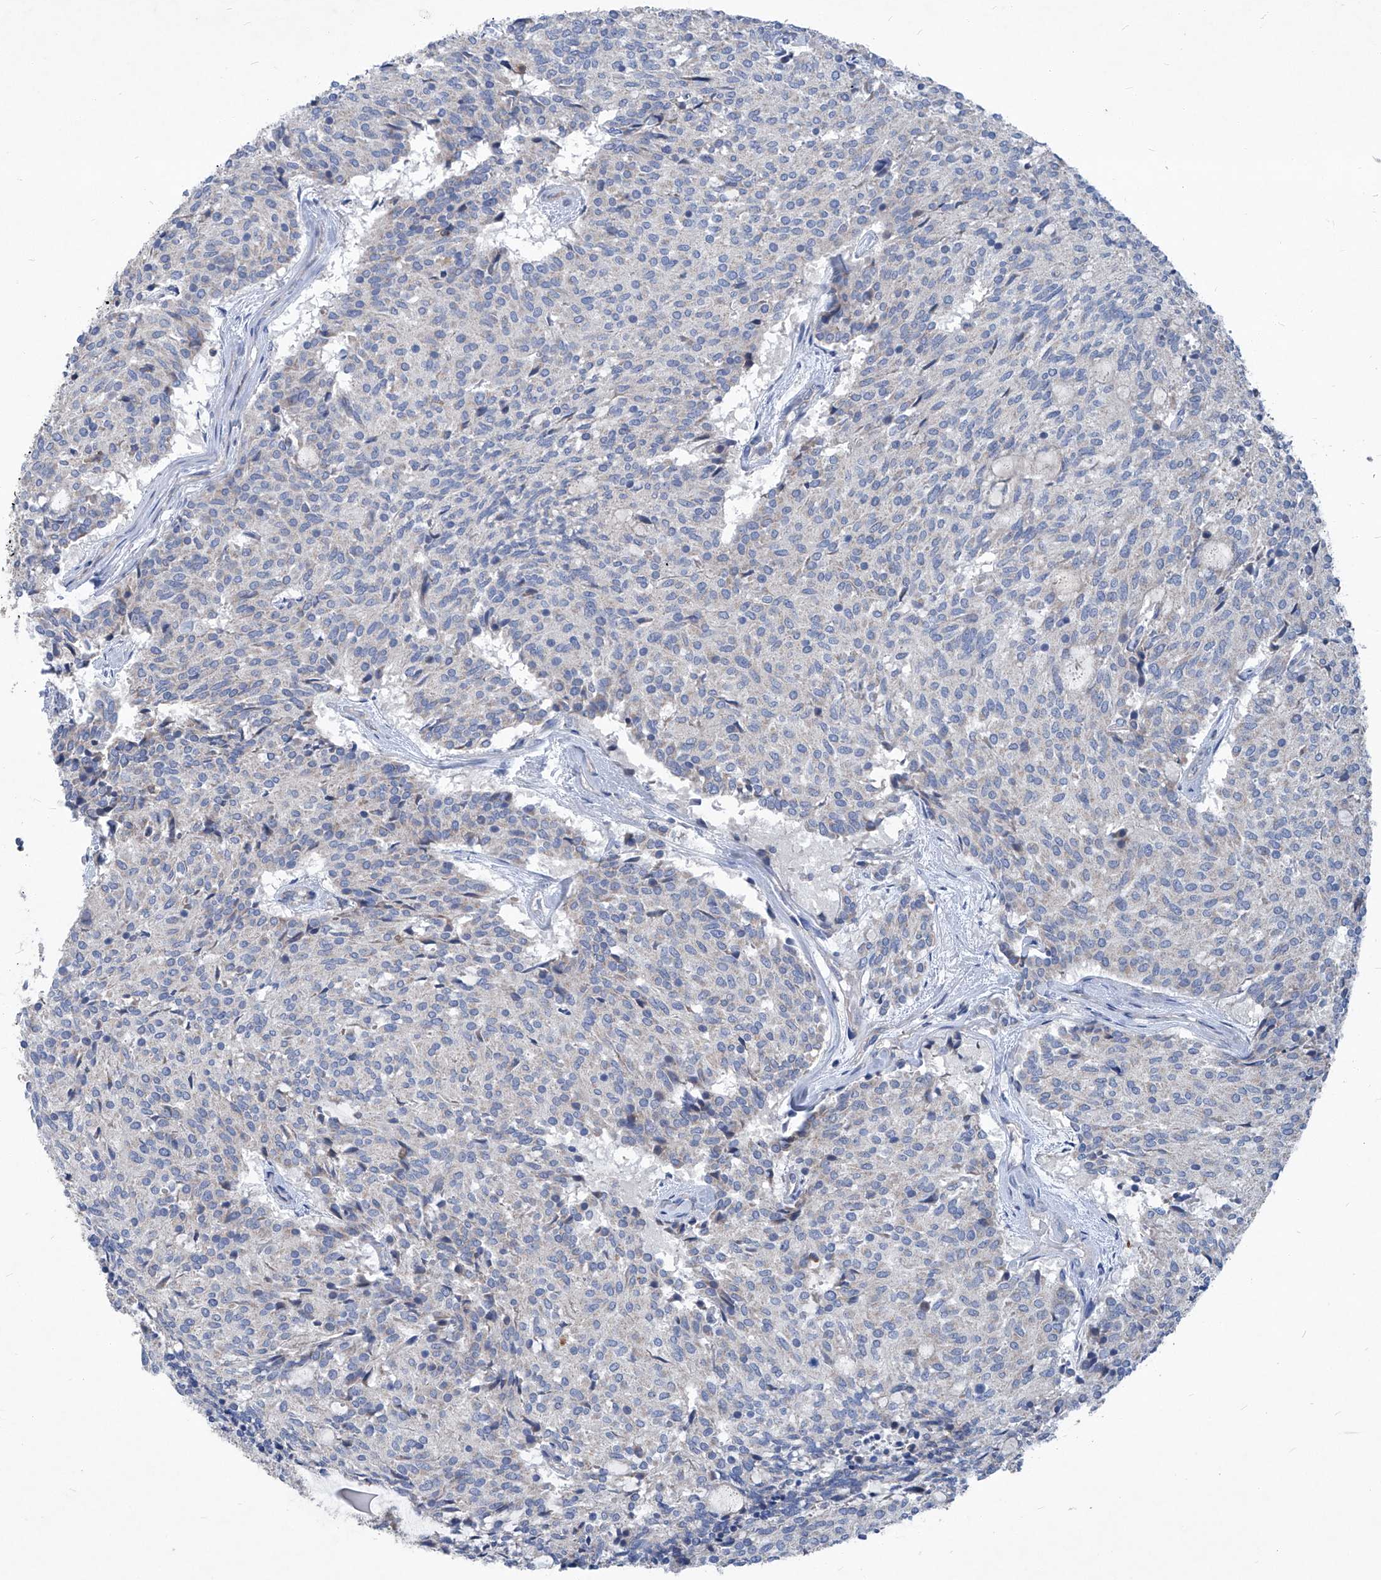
{"staining": {"intensity": "negative", "quantity": "none", "location": "none"}, "tissue": "carcinoid", "cell_type": "Tumor cells", "image_type": "cancer", "snomed": [{"axis": "morphology", "description": "Carcinoid, malignant, NOS"}, {"axis": "topography", "description": "Pancreas"}], "caption": "DAB (3,3'-diaminobenzidine) immunohistochemical staining of human carcinoid (malignant) reveals no significant staining in tumor cells.", "gene": "EPHA8", "patient": {"sex": "female", "age": 54}}